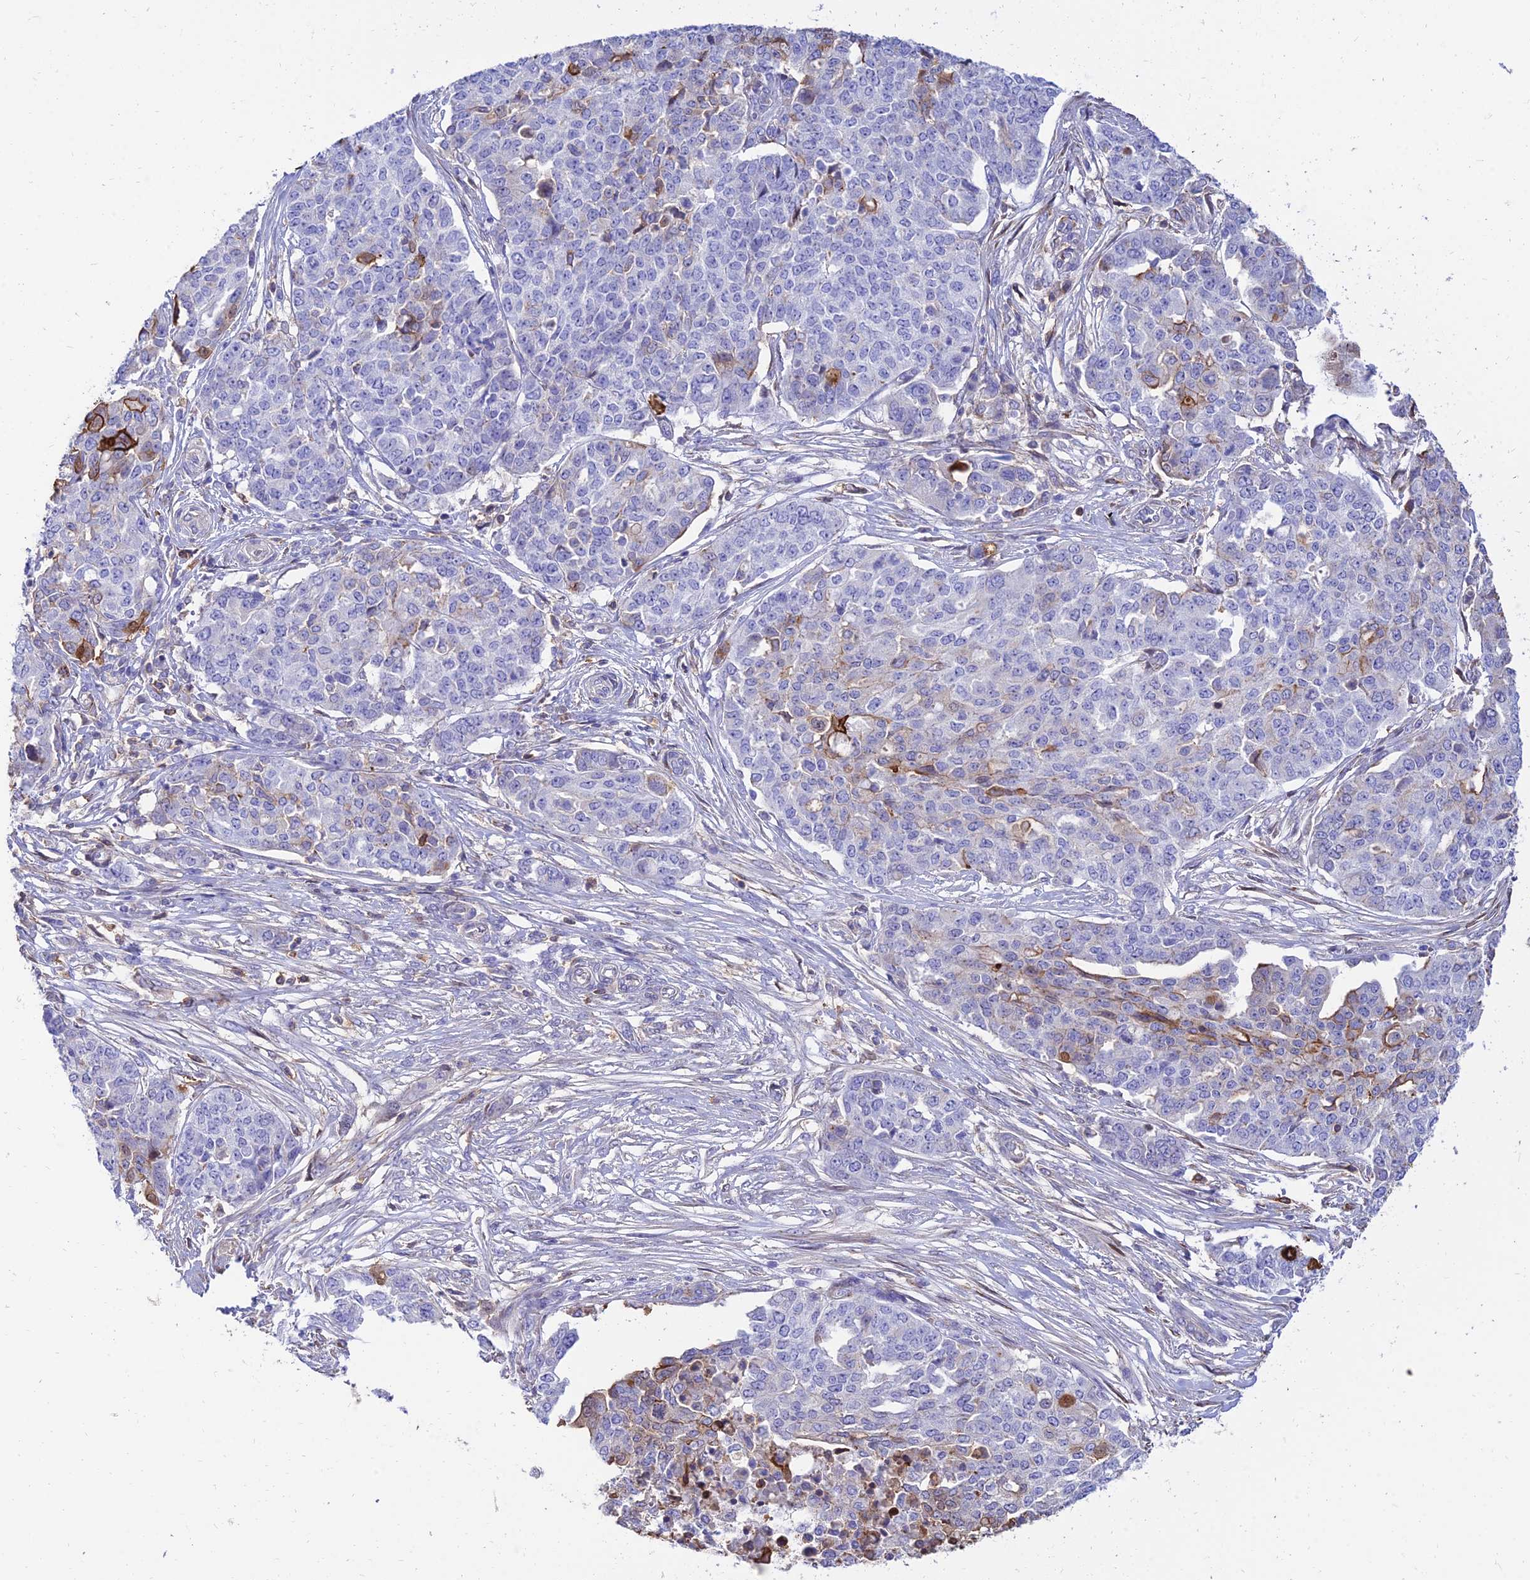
{"staining": {"intensity": "negative", "quantity": "none", "location": "none"}, "tissue": "ovarian cancer", "cell_type": "Tumor cells", "image_type": "cancer", "snomed": [{"axis": "morphology", "description": "Cystadenocarcinoma, serous, NOS"}, {"axis": "topography", "description": "Soft tissue"}, {"axis": "topography", "description": "Ovary"}], "caption": "Histopathology image shows no protein staining in tumor cells of ovarian cancer (serous cystadenocarcinoma) tissue. The staining is performed using DAB (3,3'-diaminobenzidine) brown chromogen with nuclei counter-stained in using hematoxylin.", "gene": "SREK1IP1", "patient": {"sex": "female", "age": 57}}